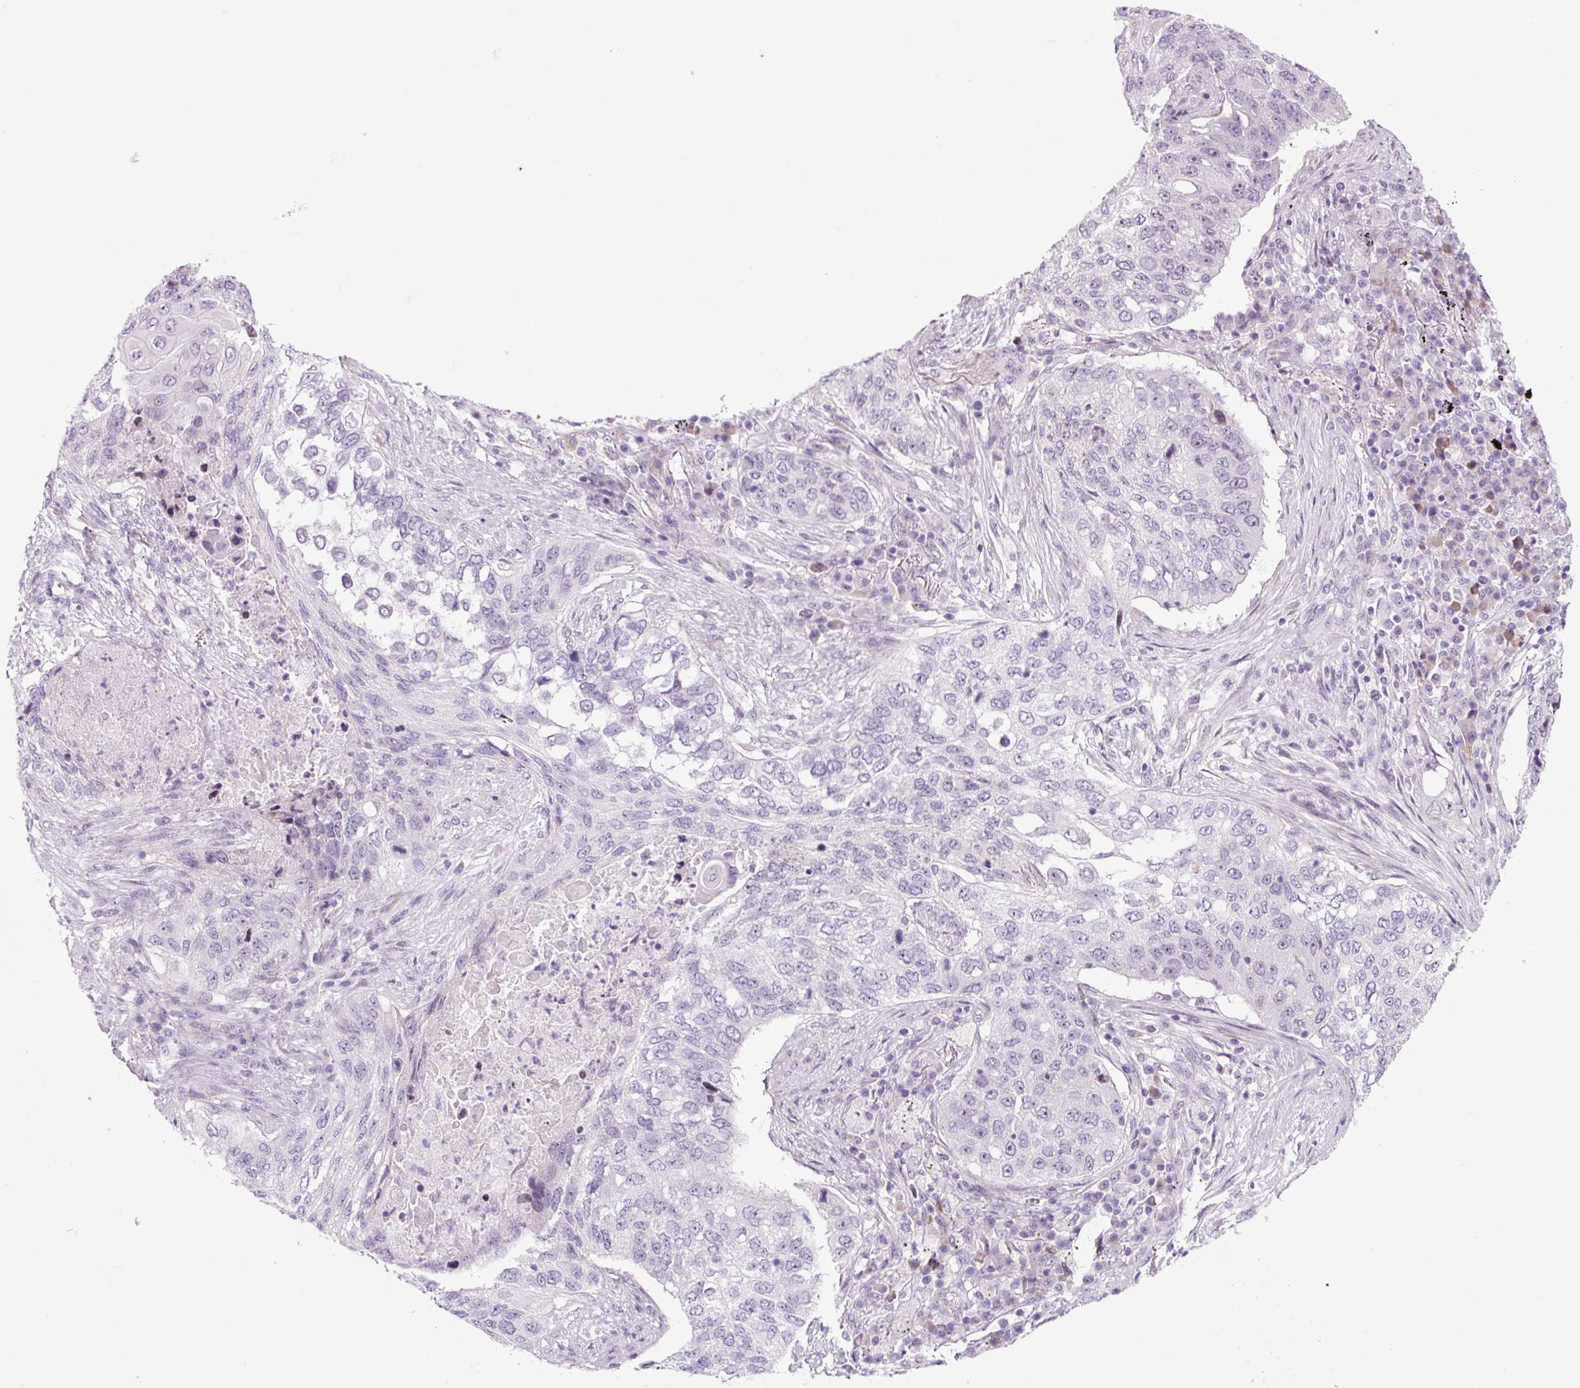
{"staining": {"intensity": "negative", "quantity": "none", "location": "none"}, "tissue": "lung cancer", "cell_type": "Tumor cells", "image_type": "cancer", "snomed": [{"axis": "morphology", "description": "Squamous cell carcinoma, NOS"}, {"axis": "topography", "description": "Lung"}], "caption": "Immunohistochemistry (IHC) histopathology image of neoplastic tissue: human lung cancer stained with DAB (3,3'-diaminobenzidine) reveals no significant protein positivity in tumor cells.", "gene": "RRS1", "patient": {"sex": "female", "age": 63}}